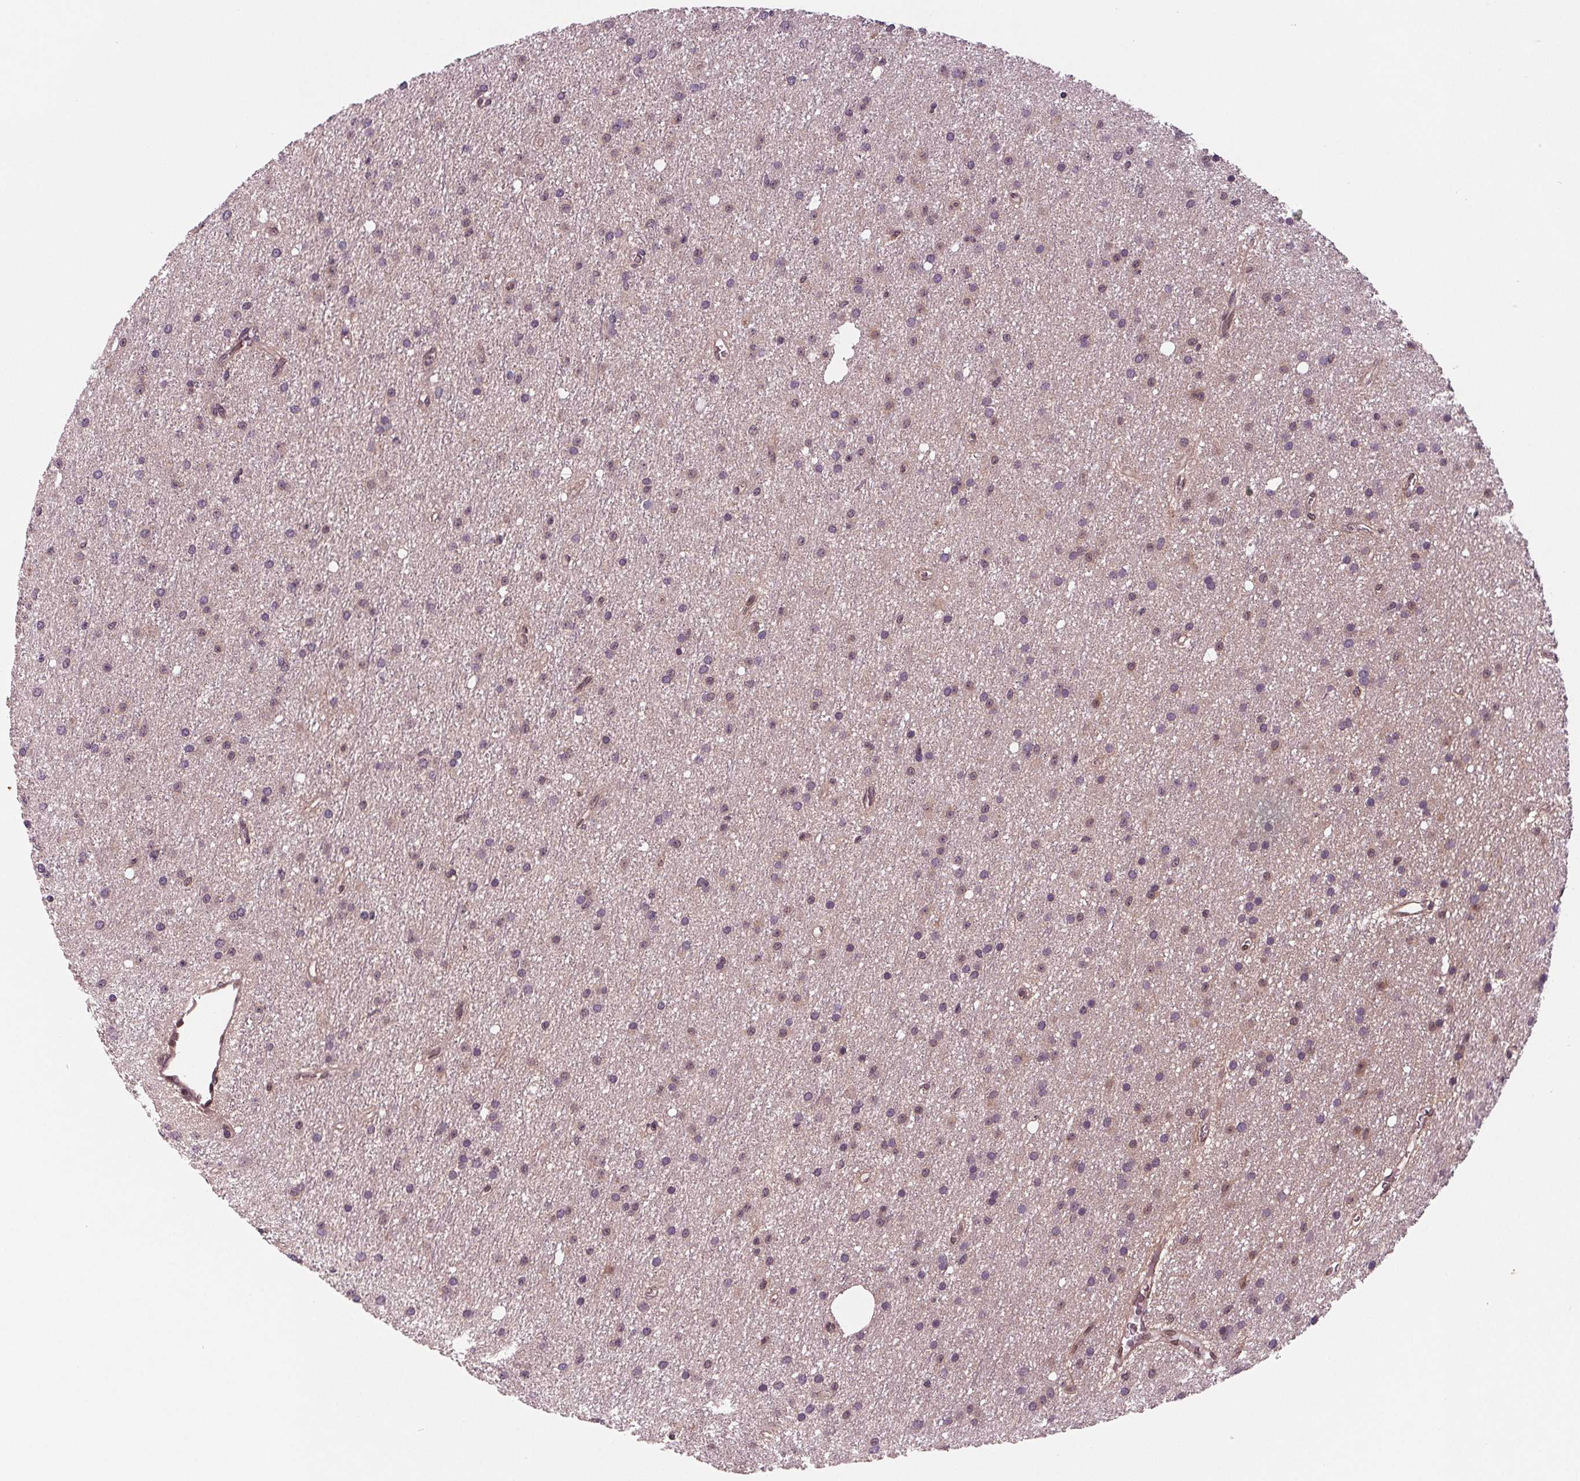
{"staining": {"intensity": "negative", "quantity": "none", "location": "none"}, "tissue": "glioma", "cell_type": "Tumor cells", "image_type": "cancer", "snomed": [{"axis": "morphology", "description": "Glioma, malignant, Low grade"}, {"axis": "topography", "description": "Brain"}], "caption": "Tumor cells show no significant protein staining in malignant low-grade glioma.", "gene": "STAT3", "patient": {"sex": "male", "age": 27}}